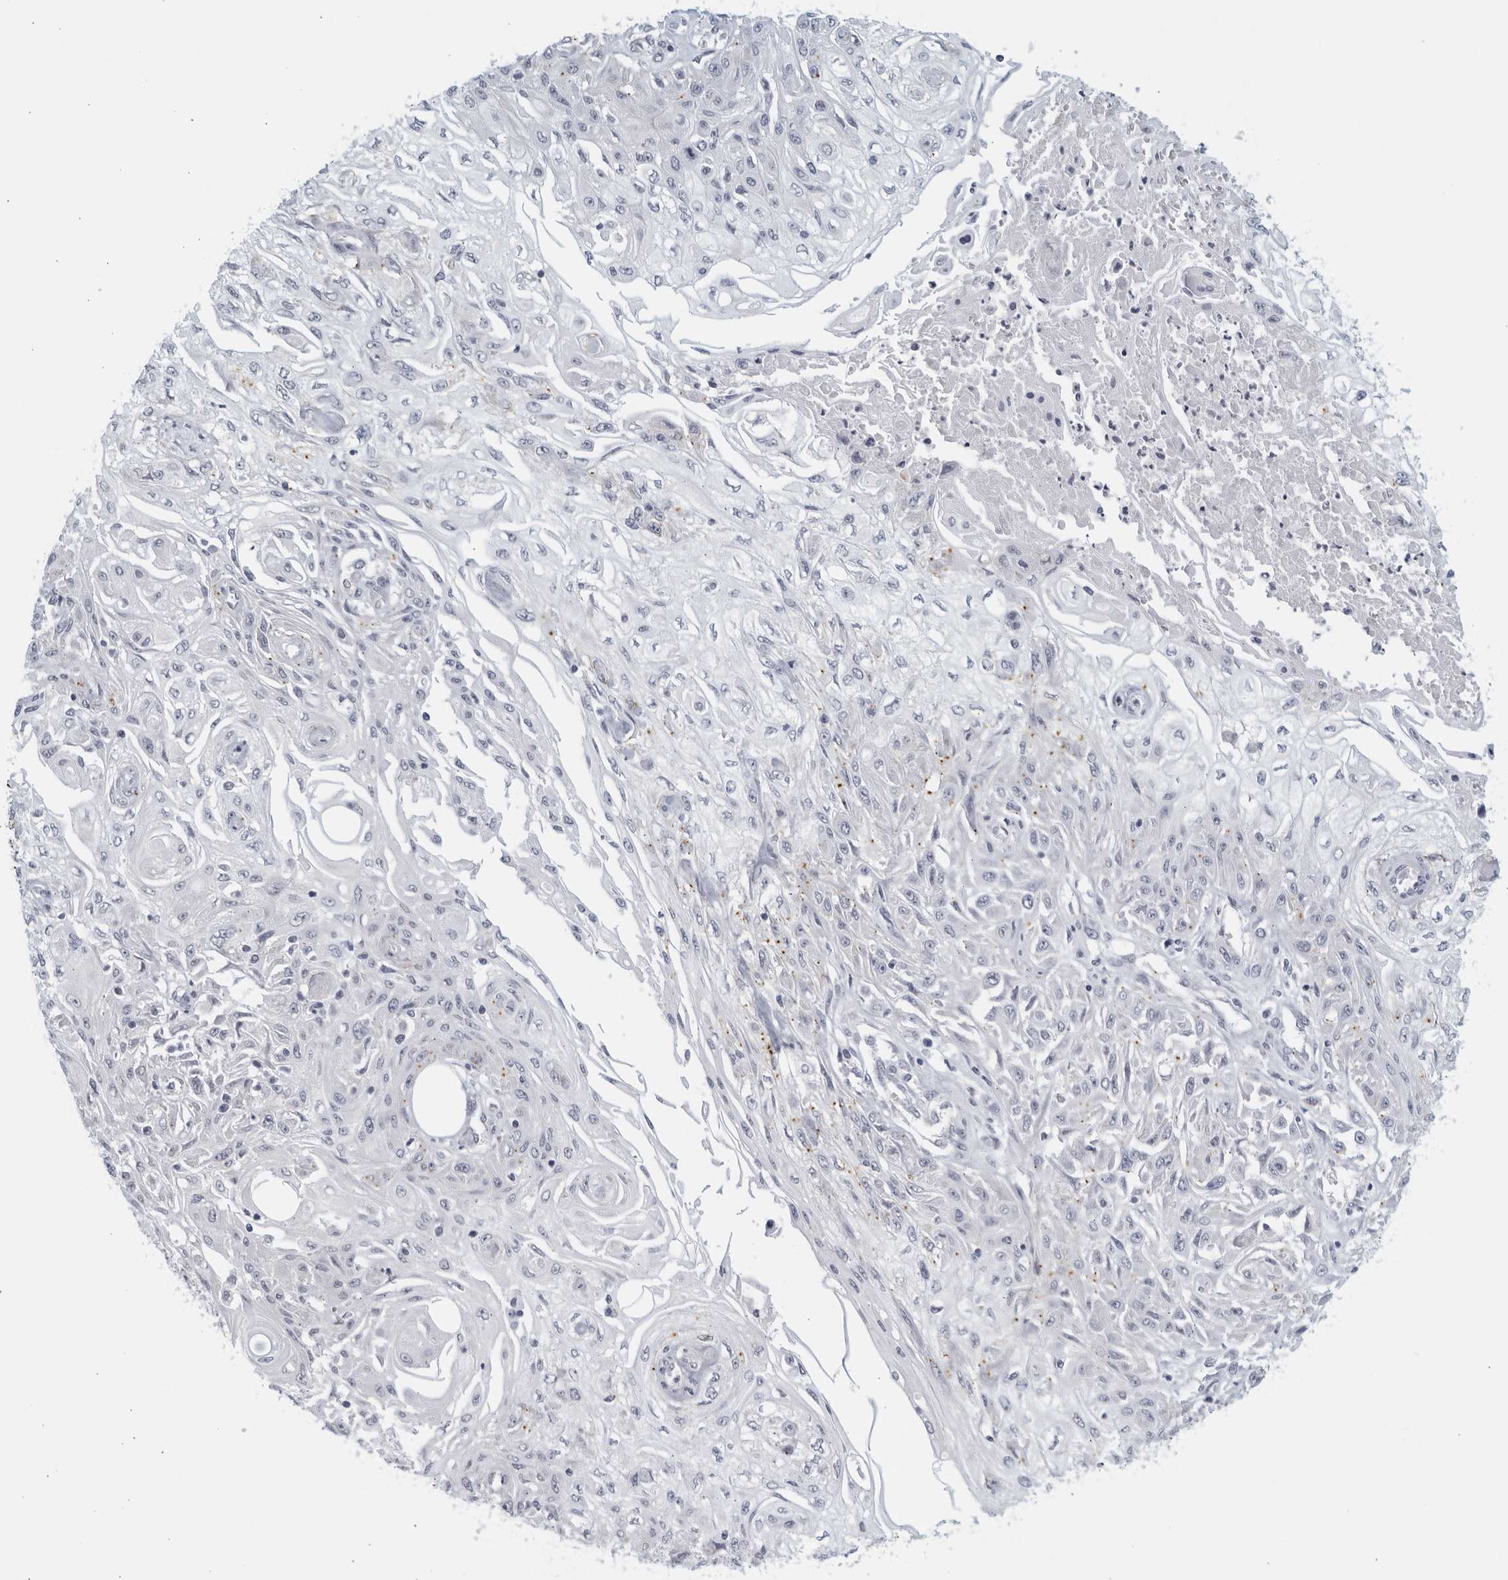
{"staining": {"intensity": "negative", "quantity": "none", "location": "none"}, "tissue": "skin cancer", "cell_type": "Tumor cells", "image_type": "cancer", "snomed": [{"axis": "morphology", "description": "Squamous cell carcinoma, NOS"}, {"axis": "morphology", "description": "Squamous cell carcinoma, metastatic, NOS"}, {"axis": "topography", "description": "Skin"}, {"axis": "topography", "description": "Lymph node"}], "caption": "Immunohistochemistry (IHC) photomicrograph of human skin cancer stained for a protein (brown), which demonstrates no expression in tumor cells.", "gene": "MATN1", "patient": {"sex": "male", "age": 75}}